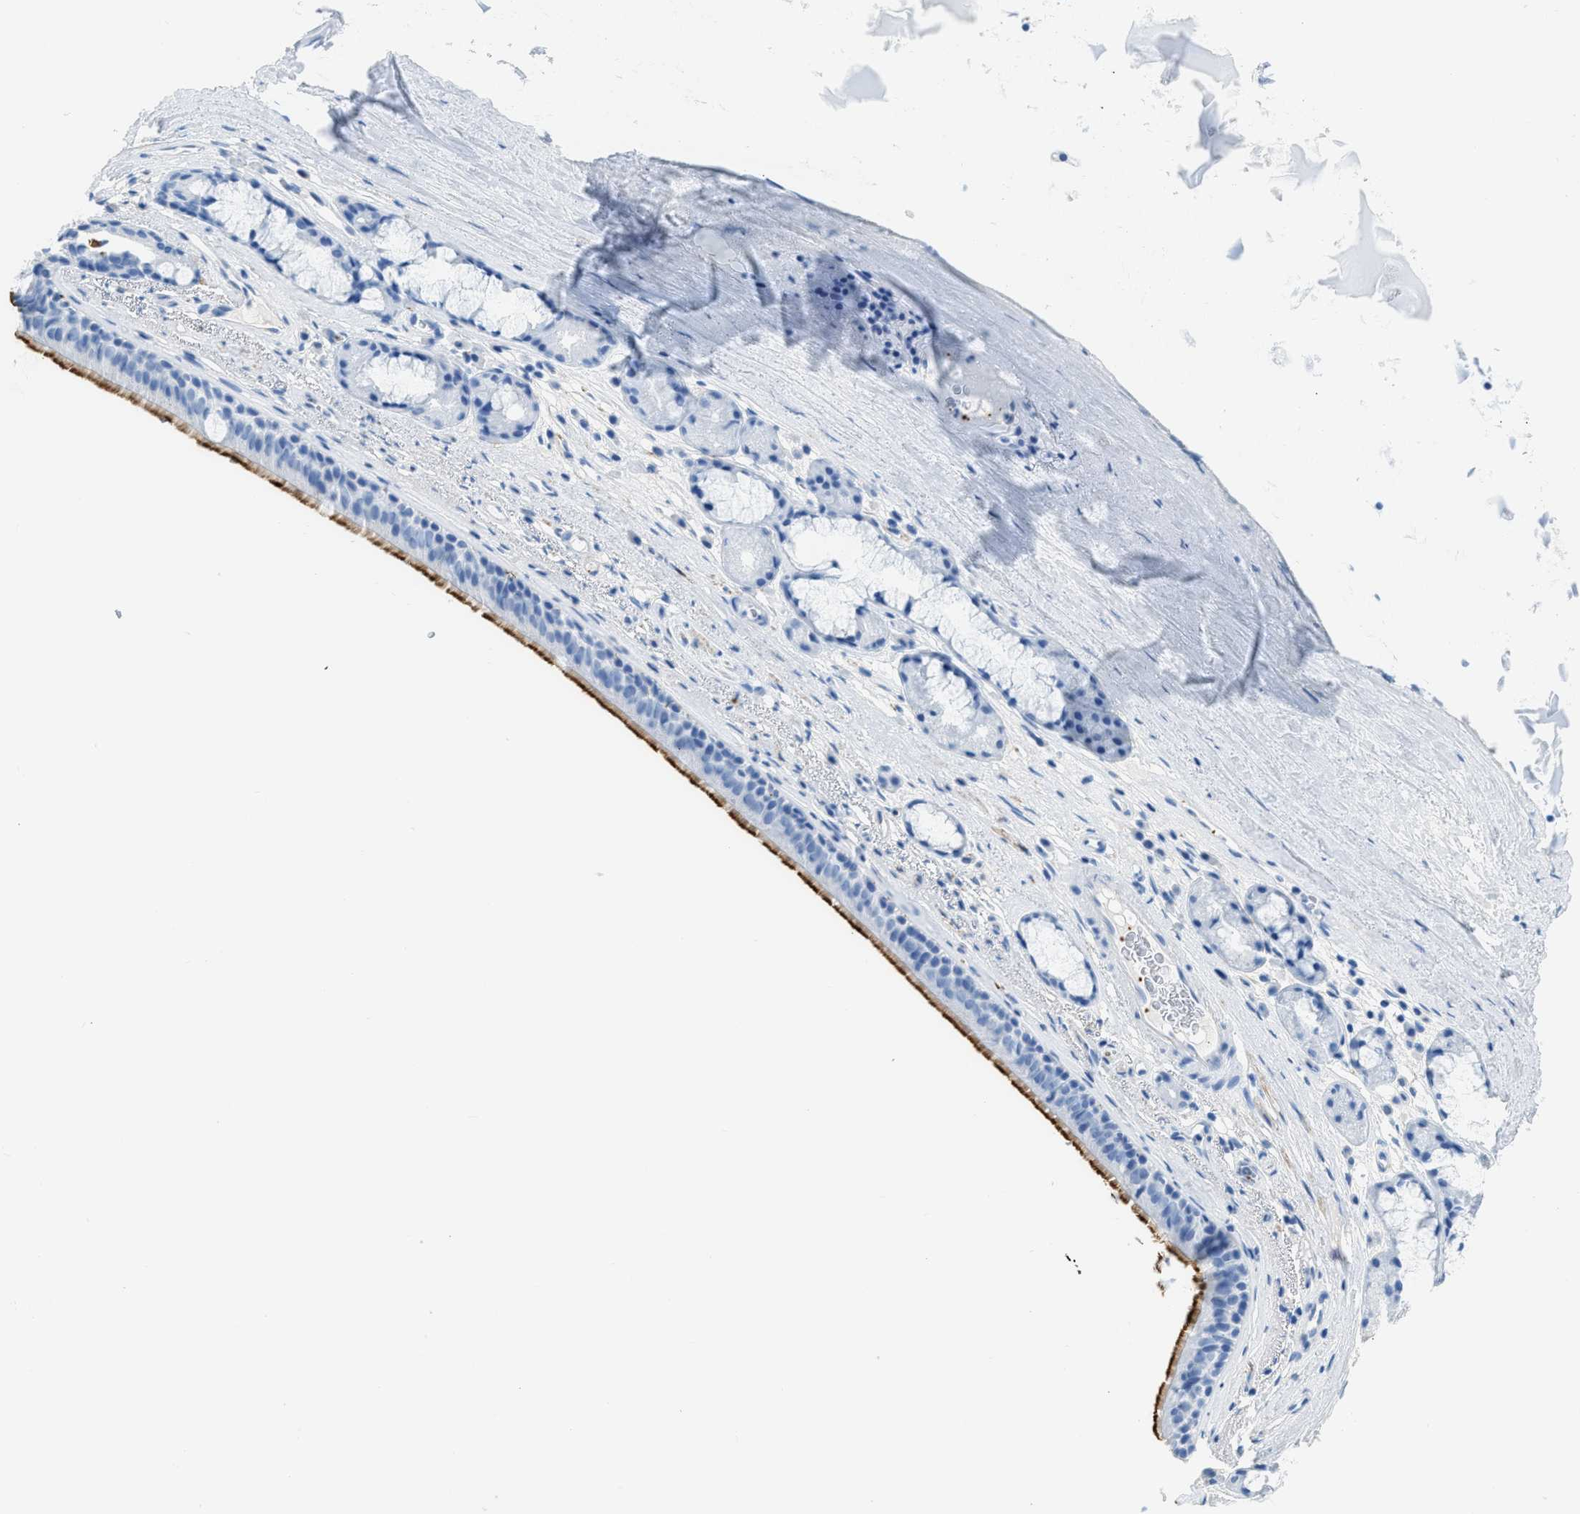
{"staining": {"intensity": "strong", "quantity": ">75%", "location": "cytoplasmic/membranous"}, "tissue": "bronchus", "cell_type": "Respiratory epithelial cells", "image_type": "normal", "snomed": [{"axis": "morphology", "description": "Normal tissue, NOS"}, {"axis": "topography", "description": "Cartilage tissue"}], "caption": "Brown immunohistochemical staining in benign bronchus exhibits strong cytoplasmic/membranous staining in approximately >75% of respiratory epithelial cells. (DAB (3,3'-diaminobenzidine) = brown stain, brightfield microscopy at high magnification).", "gene": "FAIM2", "patient": {"sex": "female", "age": 63}}